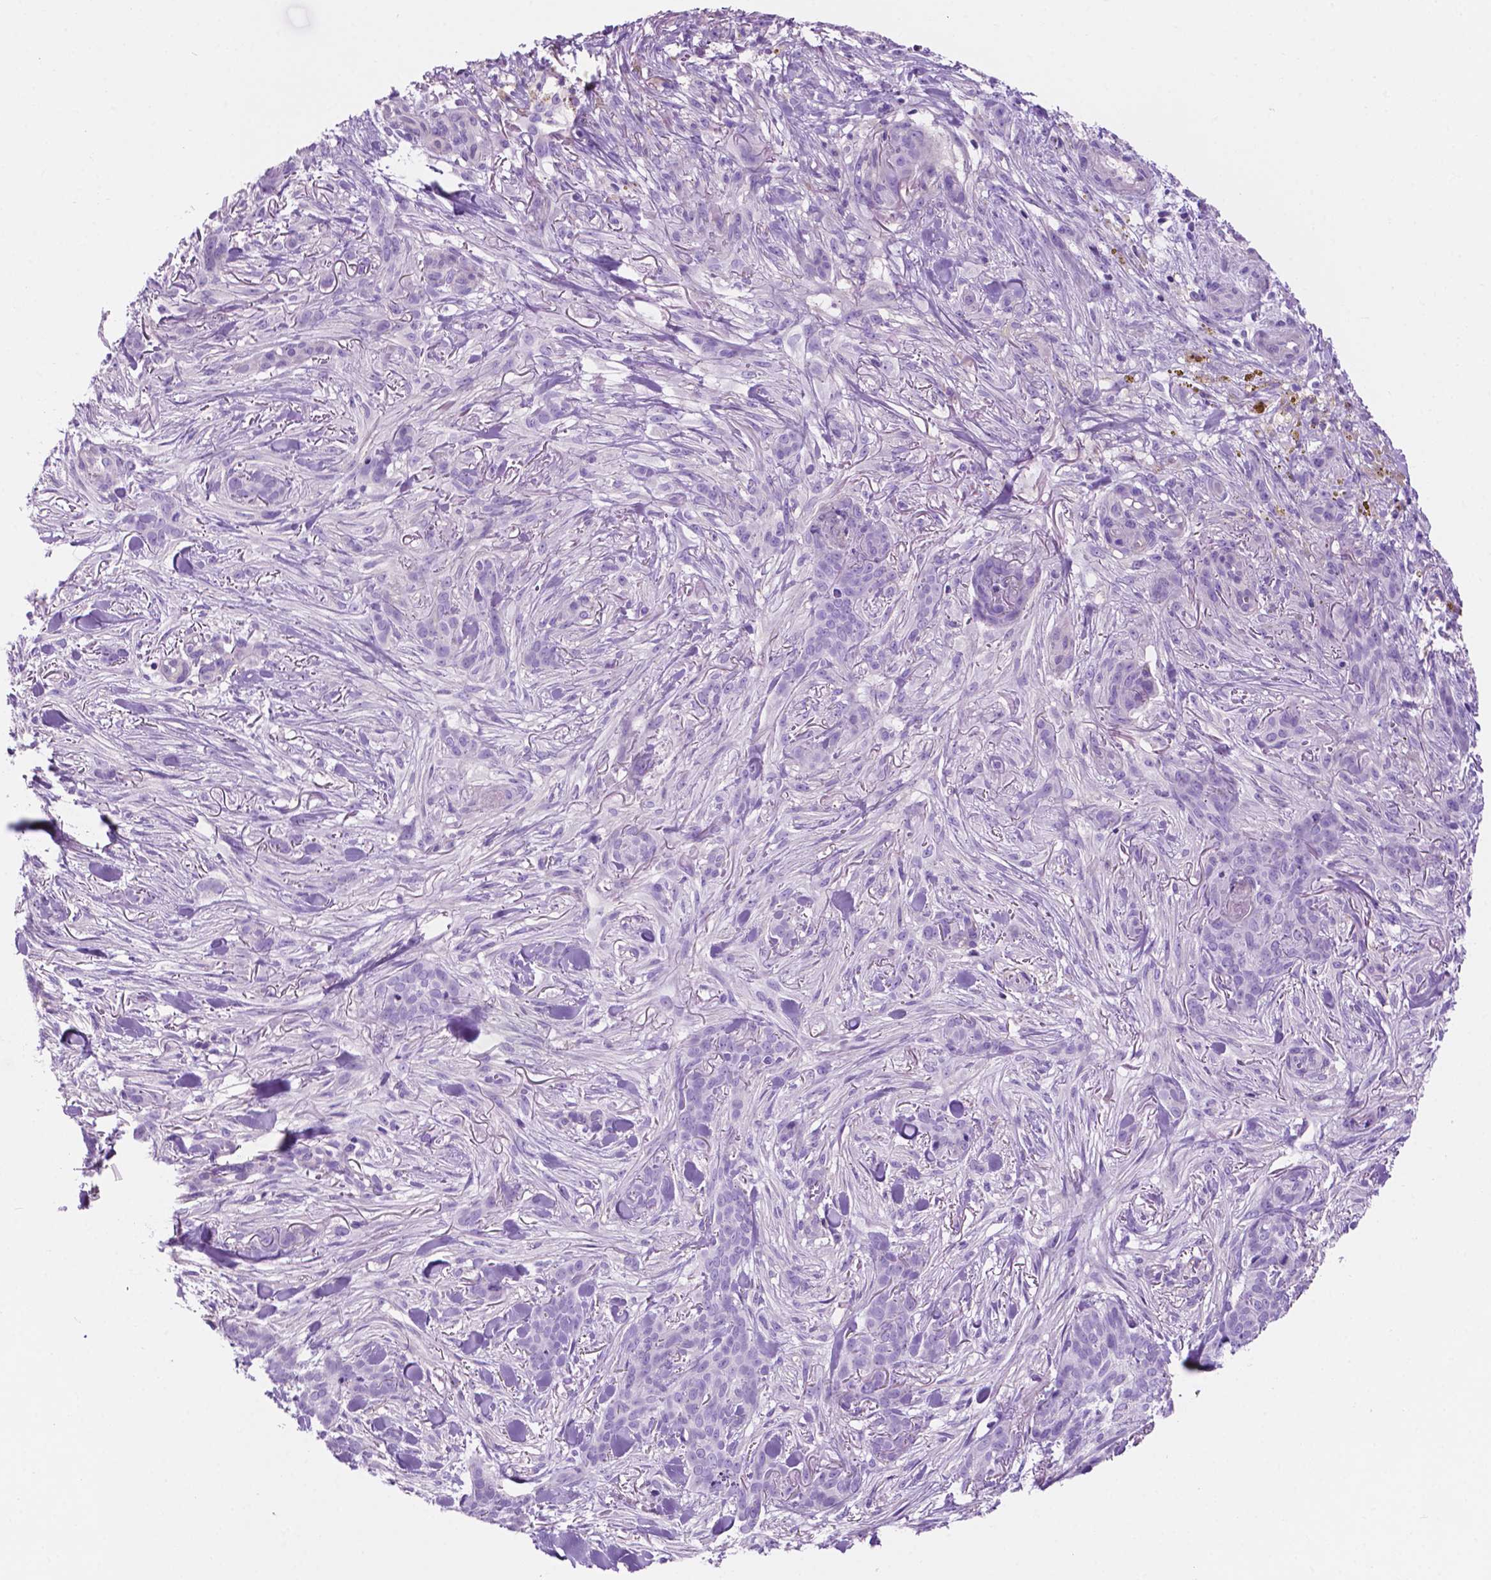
{"staining": {"intensity": "negative", "quantity": "none", "location": "none"}, "tissue": "skin cancer", "cell_type": "Tumor cells", "image_type": "cancer", "snomed": [{"axis": "morphology", "description": "Basal cell carcinoma"}, {"axis": "topography", "description": "Skin"}], "caption": "High power microscopy histopathology image of an immunohistochemistry histopathology image of skin cancer (basal cell carcinoma), revealing no significant staining in tumor cells.", "gene": "IGFN1", "patient": {"sex": "female", "age": 61}}